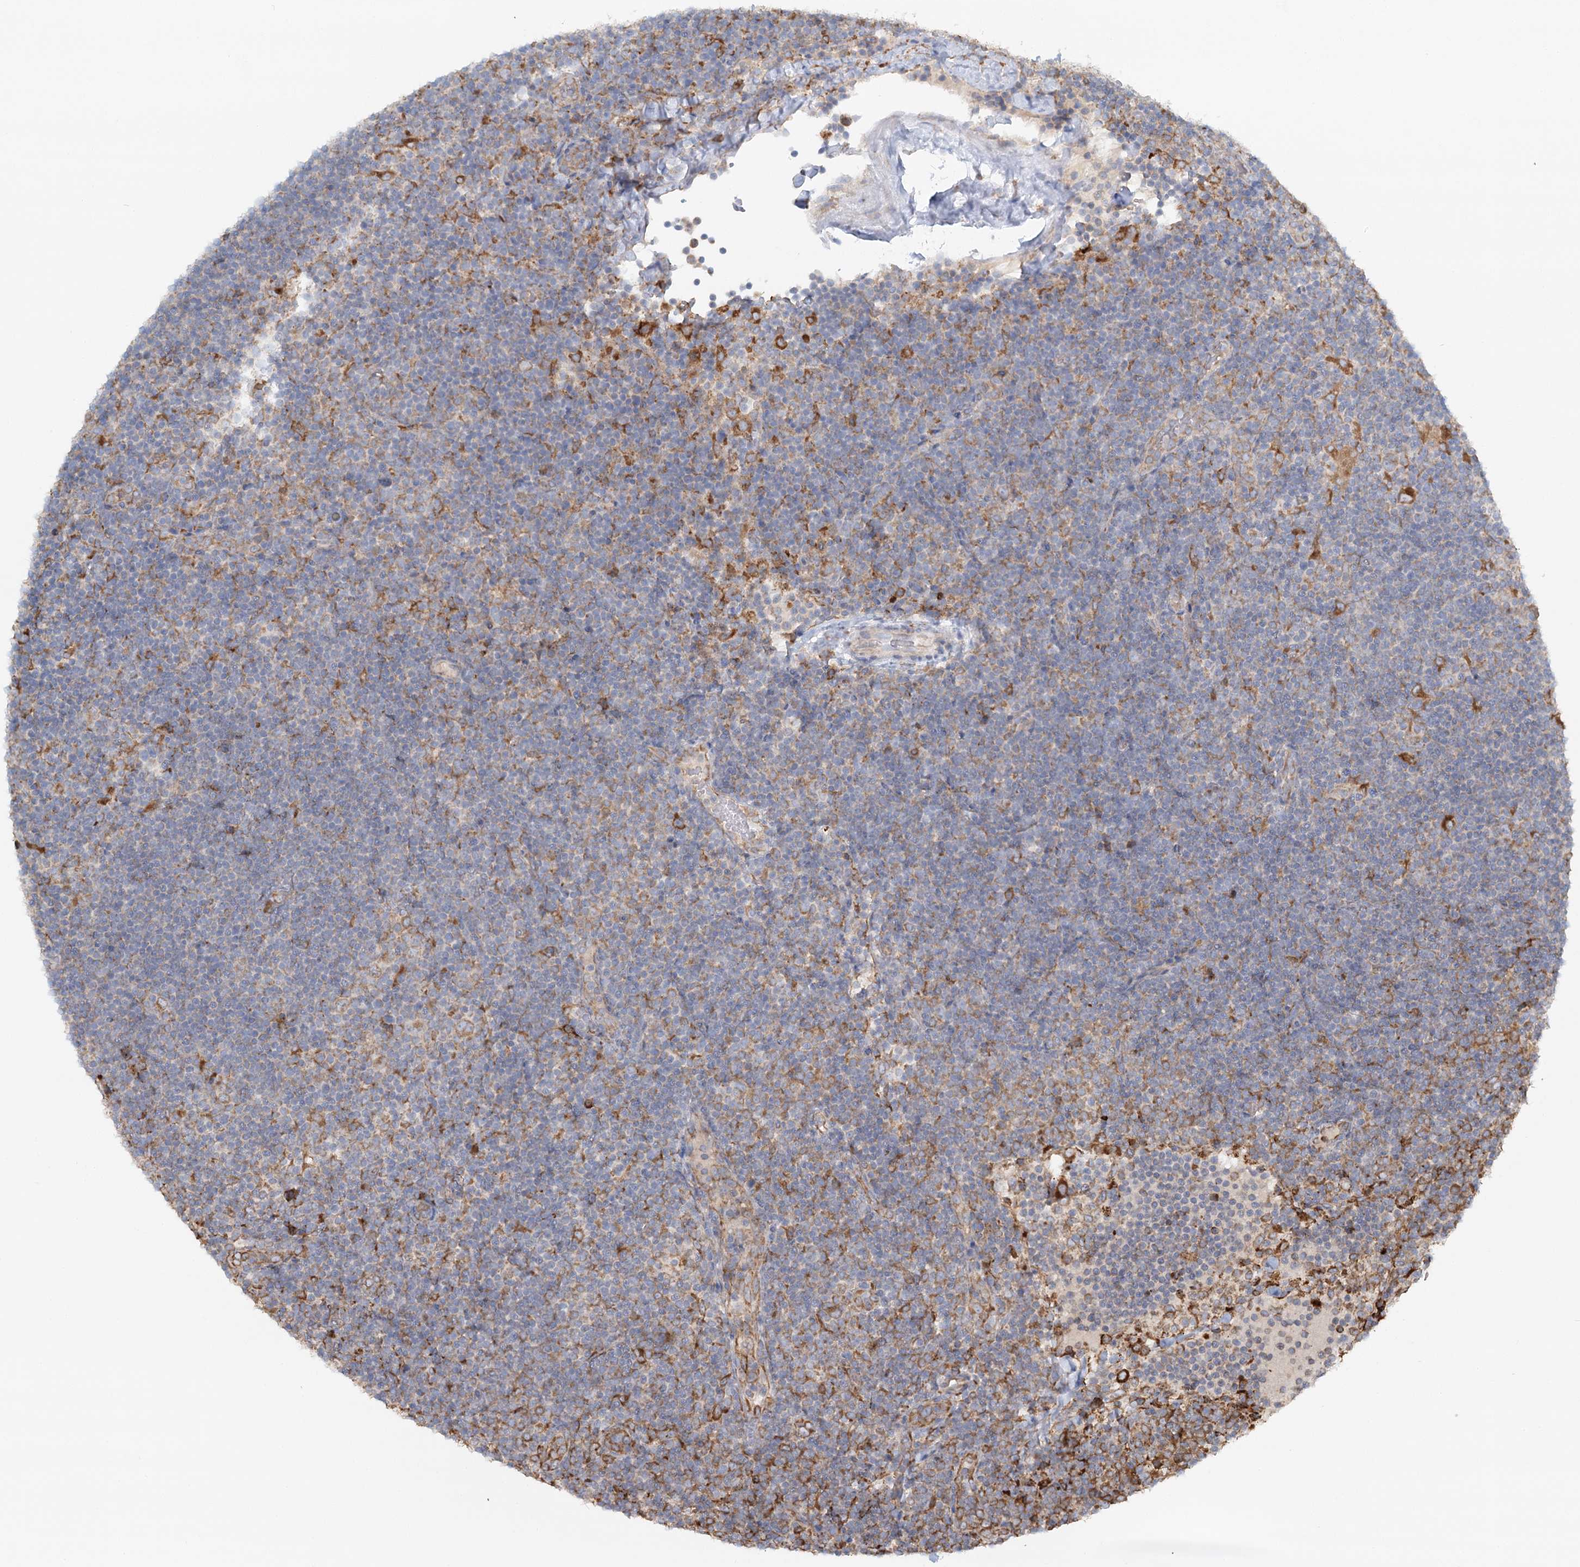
{"staining": {"intensity": "moderate", "quantity": ">75%", "location": "cytoplasmic/membranous"}, "tissue": "lymphoma", "cell_type": "Tumor cells", "image_type": "cancer", "snomed": [{"axis": "morphology", "description": "Hodgkin's disease, NOS"}, {"axis": "topography", "description": "Lymph node"}], "caption": "Immunohistochemistry micrograph of neoplastic tissue: lymphoma stained using IHC exhibits medium levels of moderate protein expression localized specifically in the cytoplasmic/membranous of tumor cells, appearing as a cytoplasmic/membranous brown color.", "gene": "TAS1R1", "patient": {"sex": "female", "age": 57}}